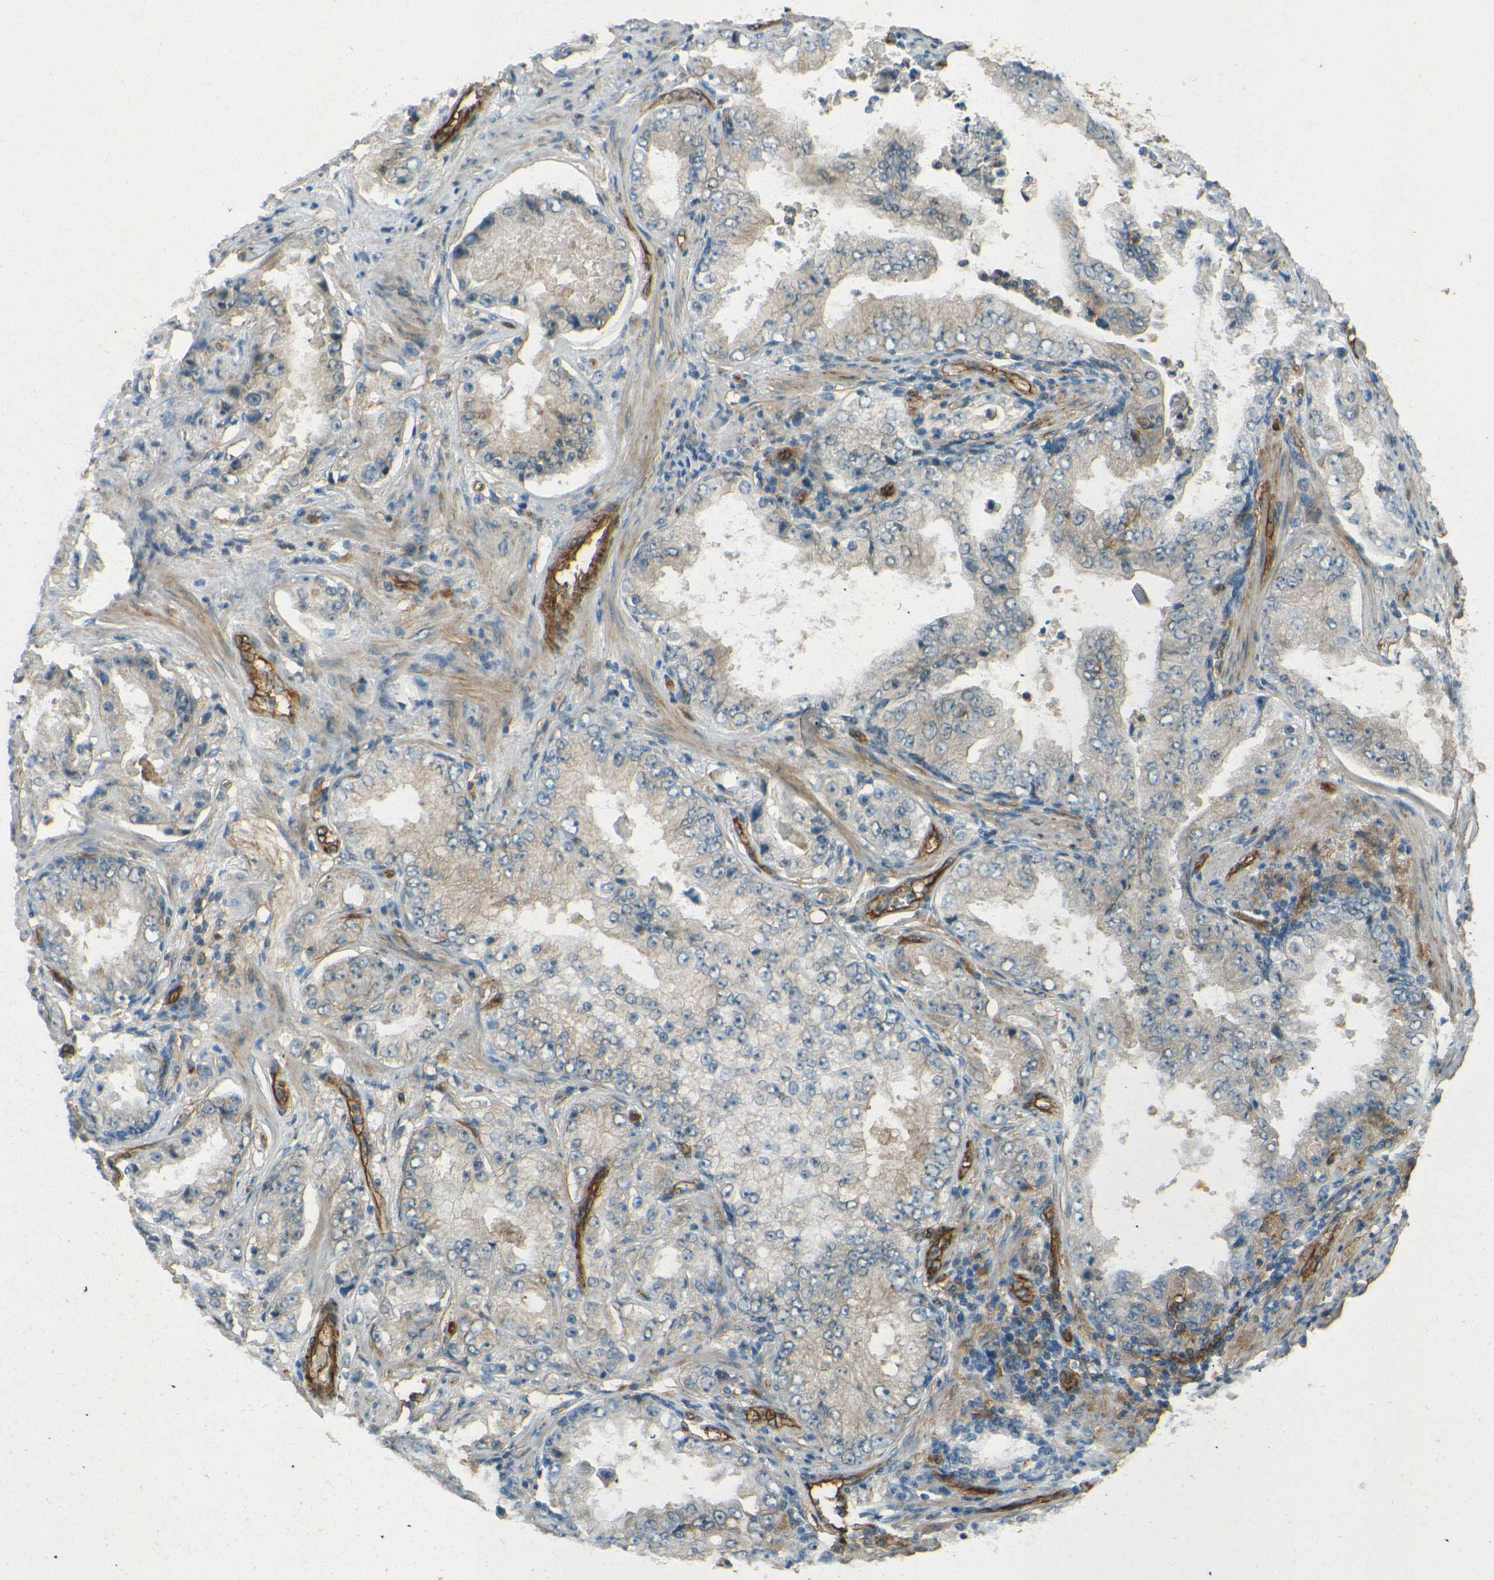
{"staining": {"intensity": "weak", "quantity": ">75%", "location": "cytoplasmic/membranous"}, "tissue": "prostate cancer", "cell_type": "Tumor cells", "image_type": "cancer", "snomed": [{"axis": "morphology", "description": "Adenocarcinoma, High grade"}, {"axis": "topography", "description": "Prostate"}], "caption": "Prostate cancer stained with immunohistochemistry (IHC) exhibits weak cytoplasmic/membranous expression in about >75% of tumor cells.", "gene": "ENTPD1", "patient": {"sex": "male", "age": 73}}